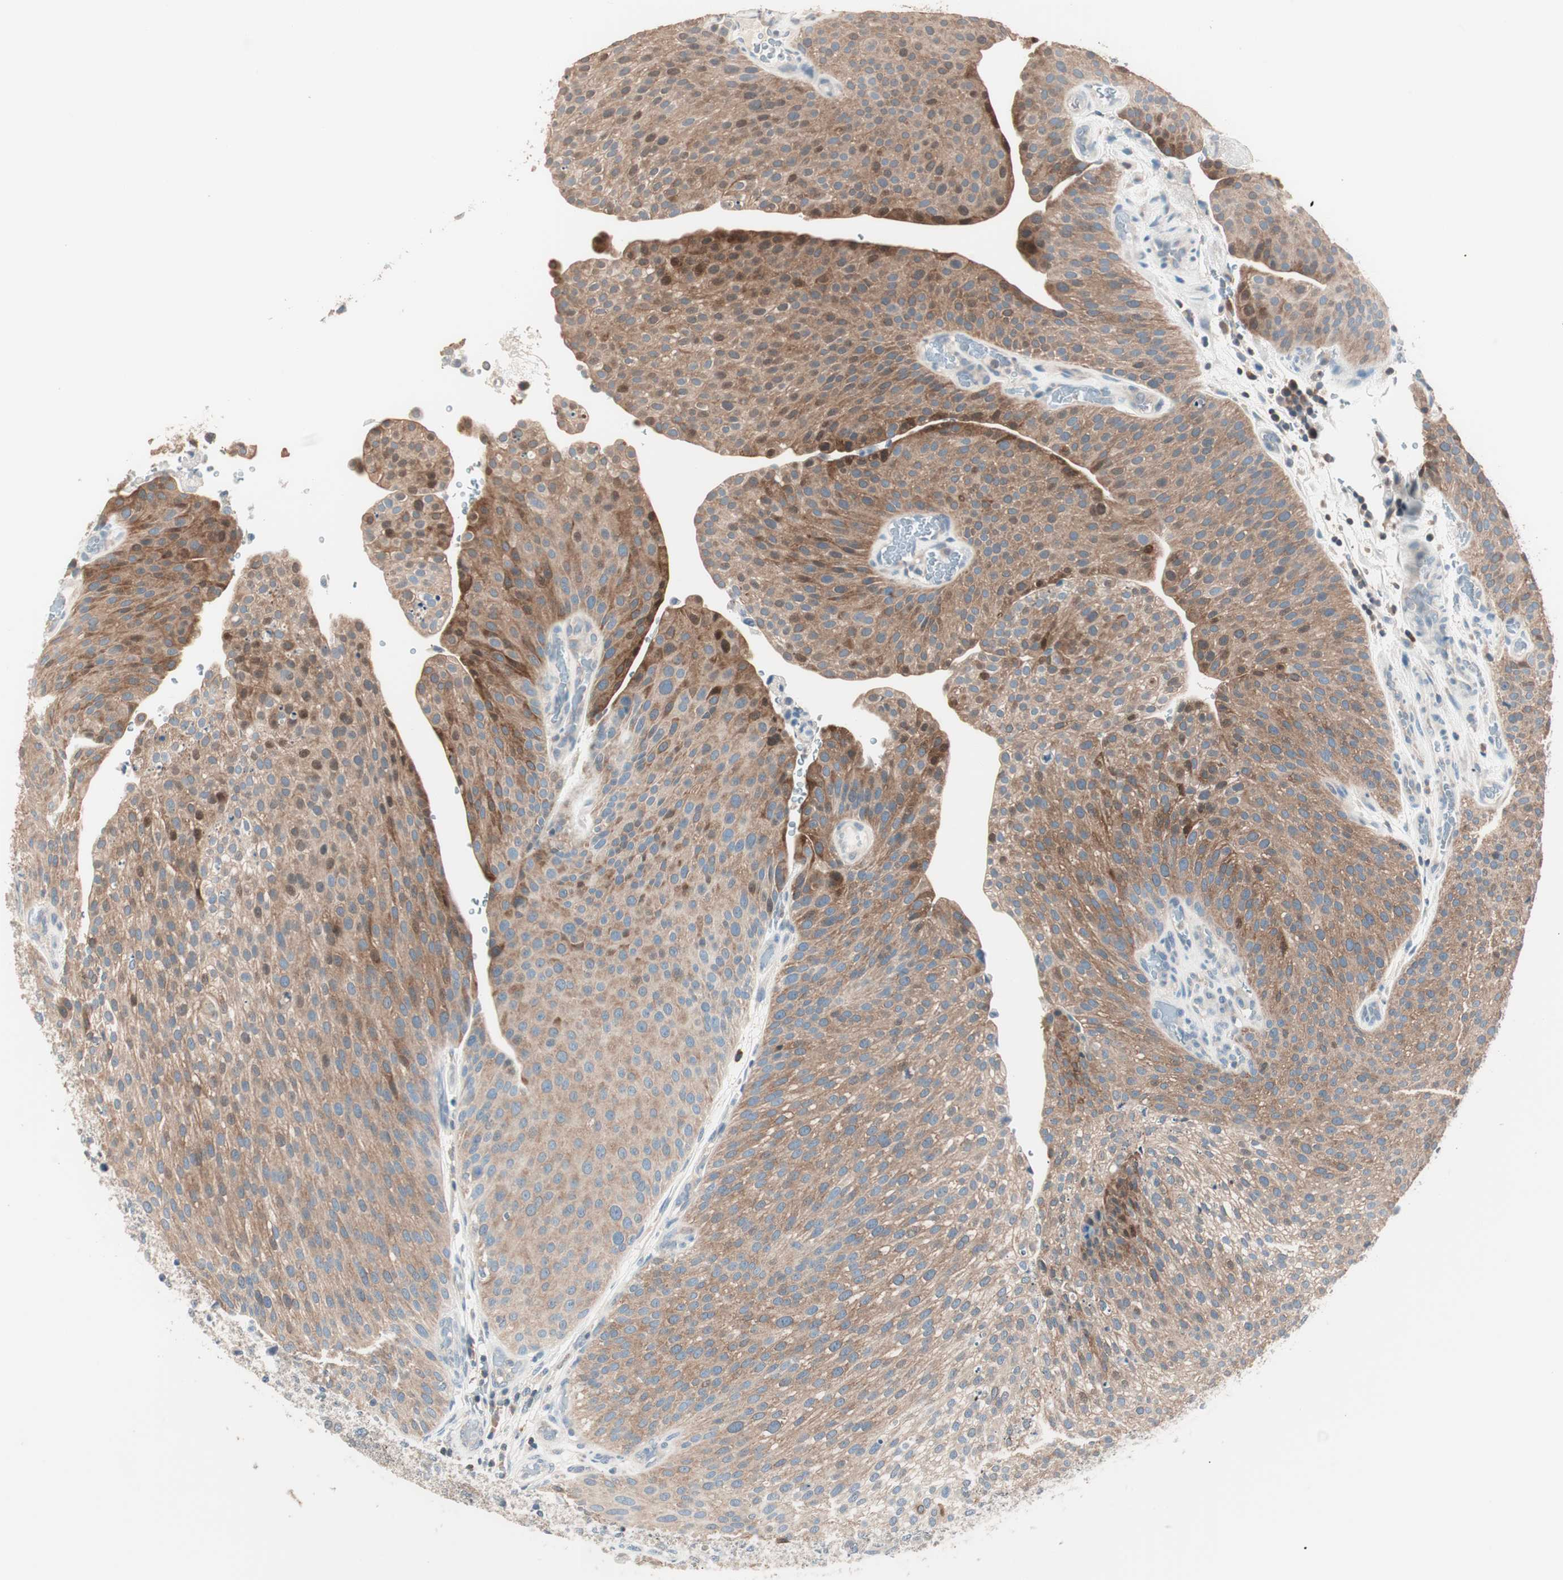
{"staining": {"intensity": "moderate", "quantity": ">75%", "location": "cytoplasmic/membranous,nuclear"}, "tissue": "urothelial cancer", "cell_type": "Tumor cells", "image_type": "cancer", "snomed": [{"axis": "morphology", "description": "Urothelial carcinoma, Low grade"}, {"axis": "topography", "description": "Smooth muscle"}, {"axis": "topography", "description": "Urinary bladder"}], "caption": "Low-grade urothelial carcinoma stained with a brown dye reveals moderate cytoplasmic/membranous and nuclear positive positivity in about >75% of tumor cells.", "gene": "RAD54B", "patient": {"sex": "male", "age": 60}}